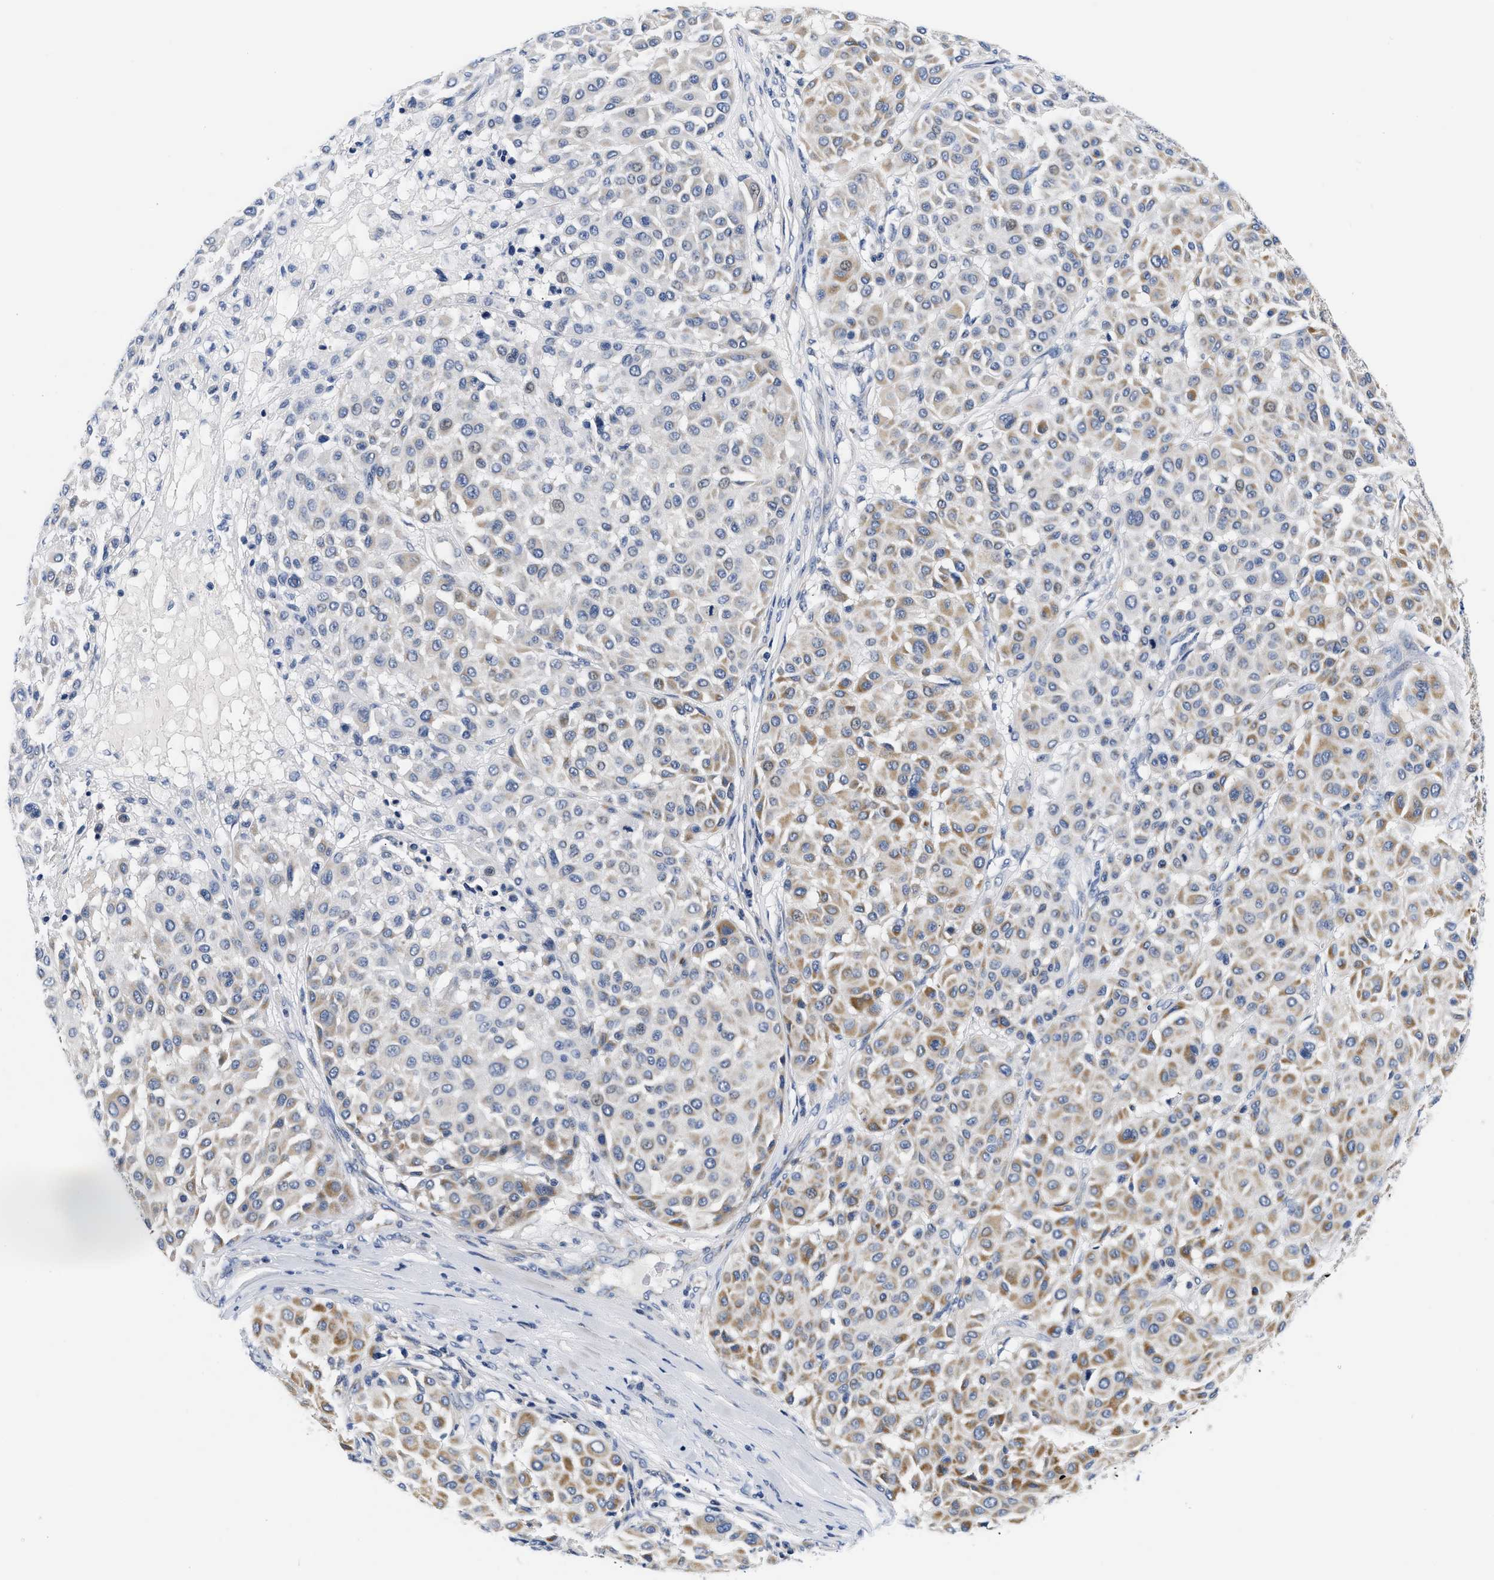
{"staining": {"intensity": "moderate", "quantity": "<25%", "location": "cytoplasmic/membranous"}, "tissue": "melanoma", "cell_type": "Tumor cells", "image_type": "cancer", "snomed": [{"axis": "morphology", "description": "Malignant melanoma, Metastatic site"}, {"axis": "topography", "description": "Soft tissue"}], "caption": "Malignant melanoma (metastatic site) was stained to show a protein in brown. There is low levels of moderate cytoplasmic/membranous staining in approximately <25% of tumor cells.", "gene": "PDP1", "patient": {"sex": "male", "age": 41}}